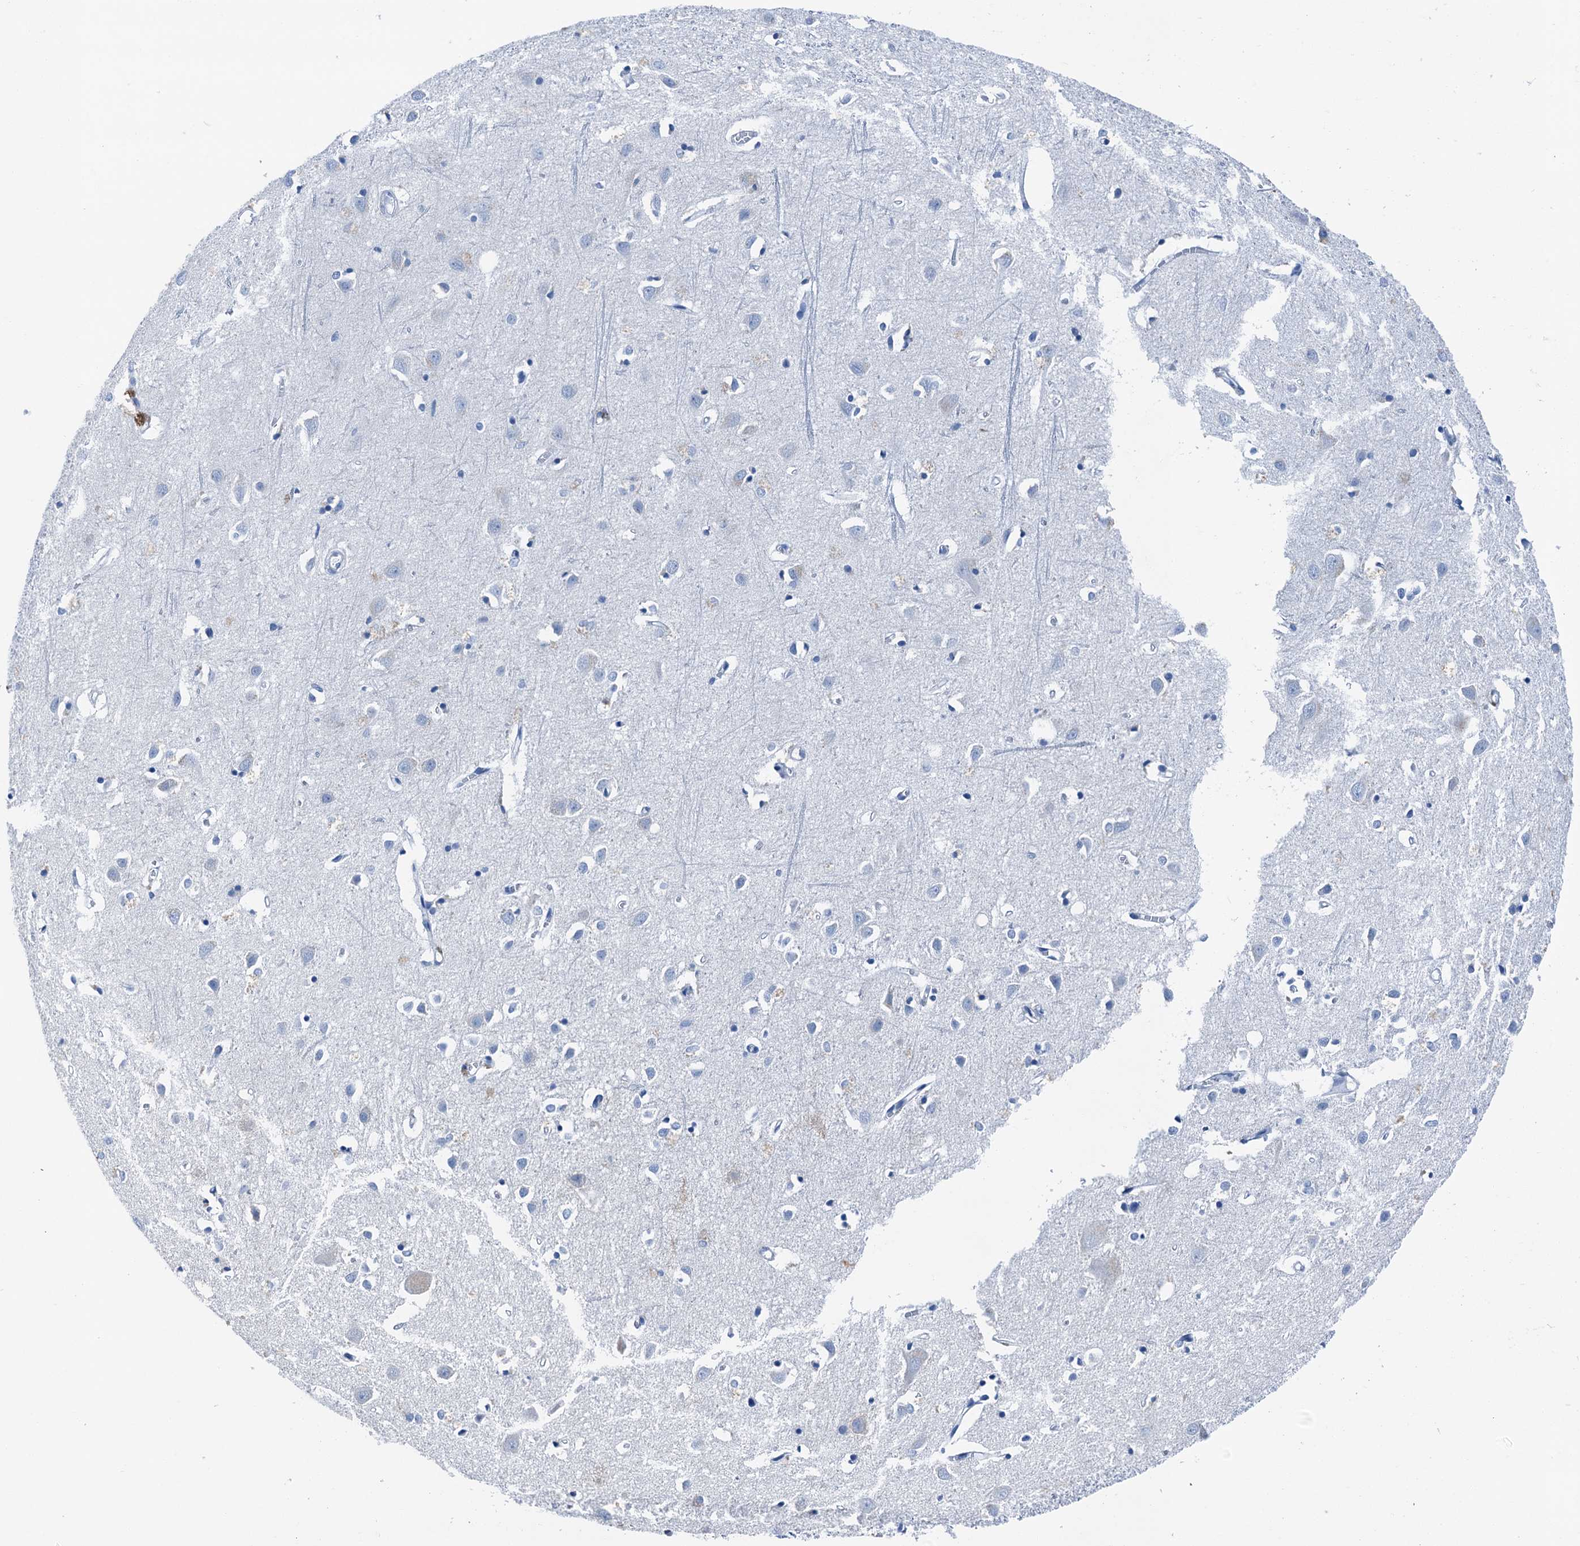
{"staining": {"intensity": "negative", "quantity": "none", "location": "none"}, "tissue": "cerebral cortex", "cell_type": "Endothelial cells", "image_type": "normal", "snomed": [{"axis": "morphology", "description": "Normal tissue, NOS"}, {"axis": "topography", "description": "Cerebral cortex"}], "caption": "Immunohistochemistry (IHC) of normal cerebral cortex exhibits no staining in endothelial cells. (DAB (3,3'-diaminobenzidine) IHC visualized using brightfield microscopy, high magnification).", "gene": "CBLN3", "patient": {"sex": "female", "age": 64}}